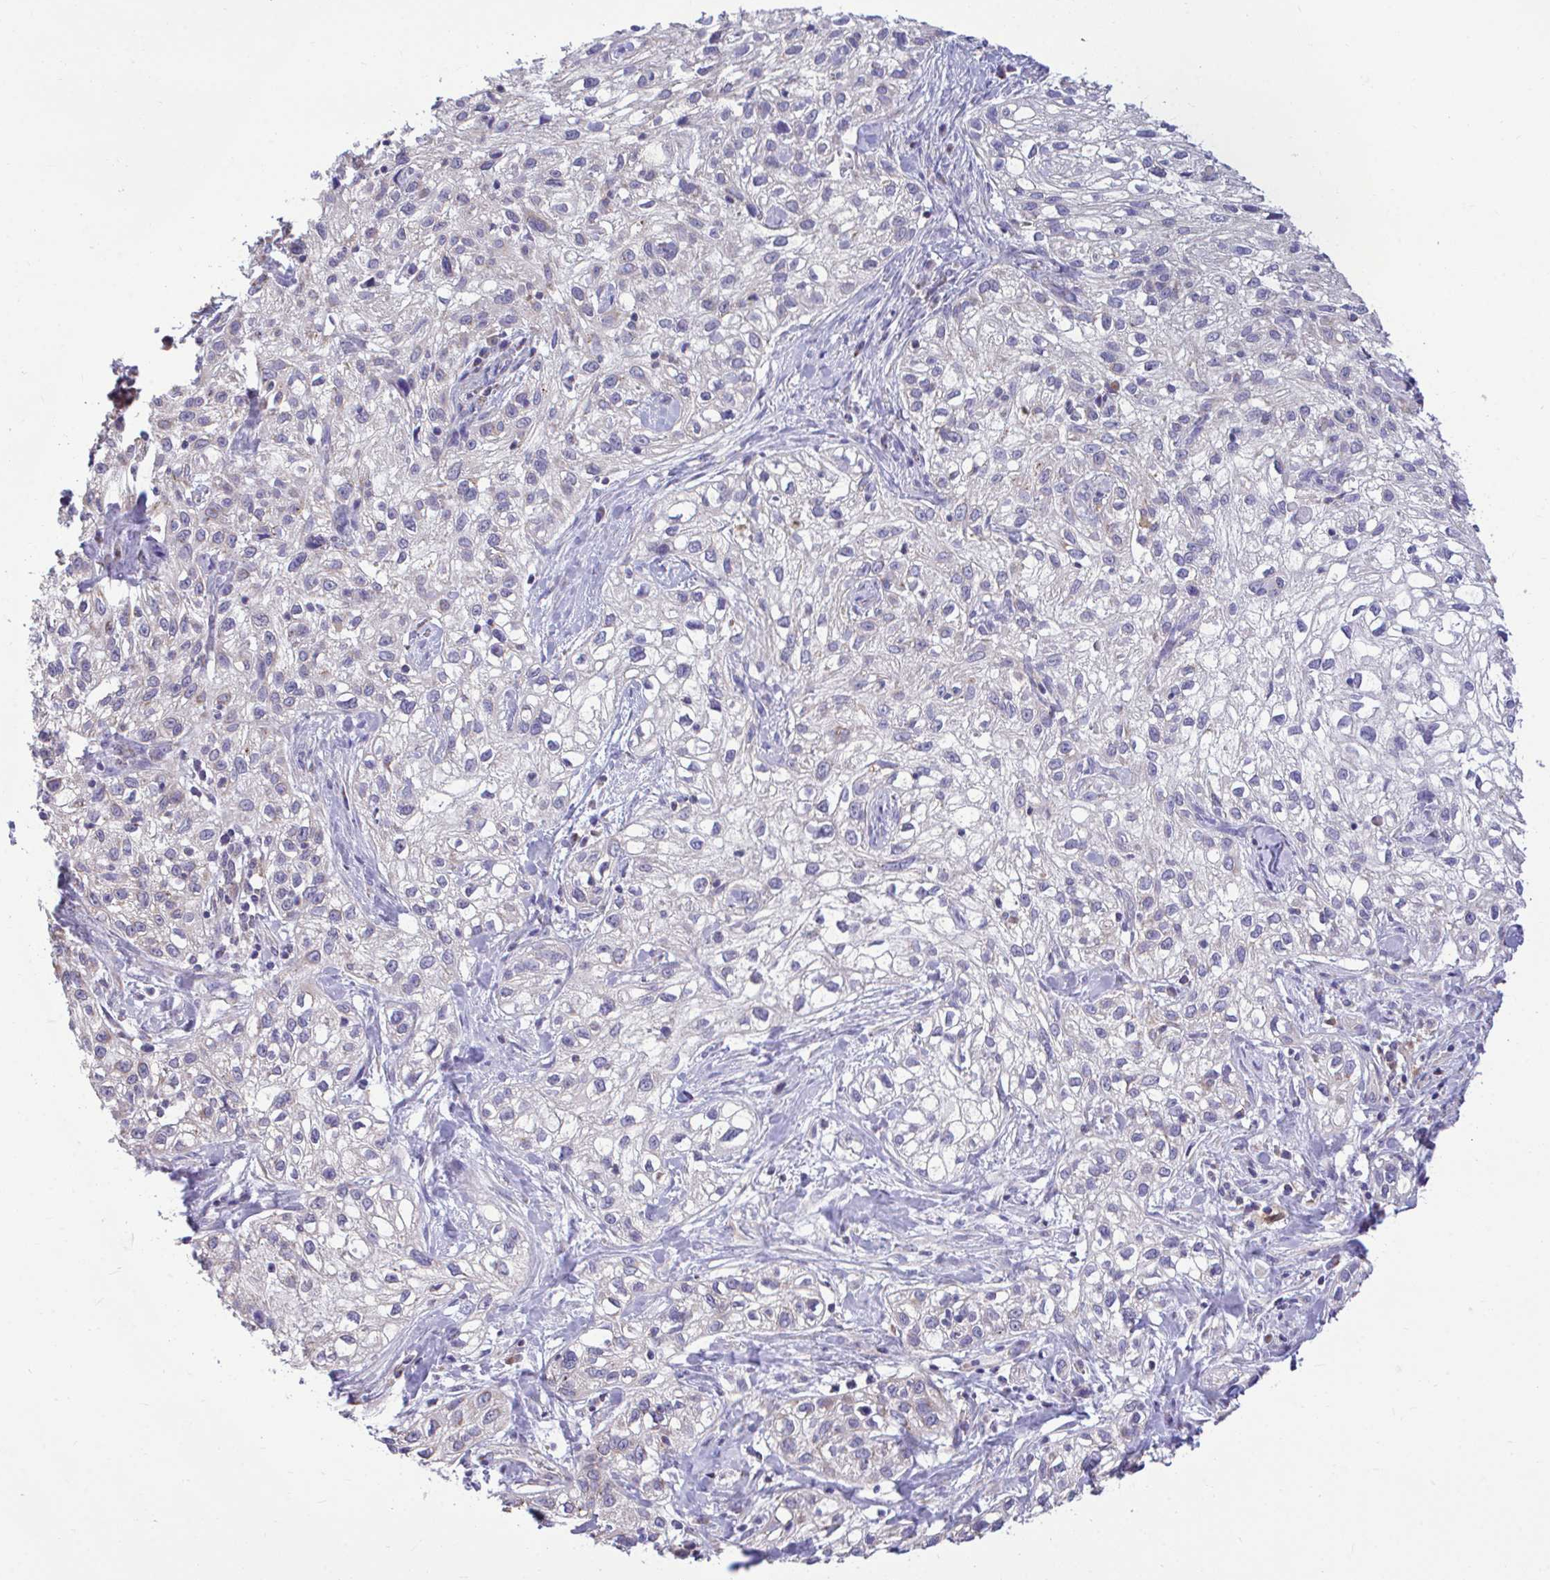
{"staining": {"intensity": "negative", "quantity": "none", "location": "none"}, "tissue": "skin cancer", "cell_type": "Tumor cells", "image_type": "cancer", "snomed": [{"axis": "morphology", "description": "Squamous cell carcinoma, NOS"}, {"axis": "topography", "description": "Skin"}], "caption": "Human skin squamous cell carcinoma stained for a protein using immunohistochemistry displays no expression in tumor cells.", "gene": "SARS2", "patient": {"sex": "male", "age": 82}}